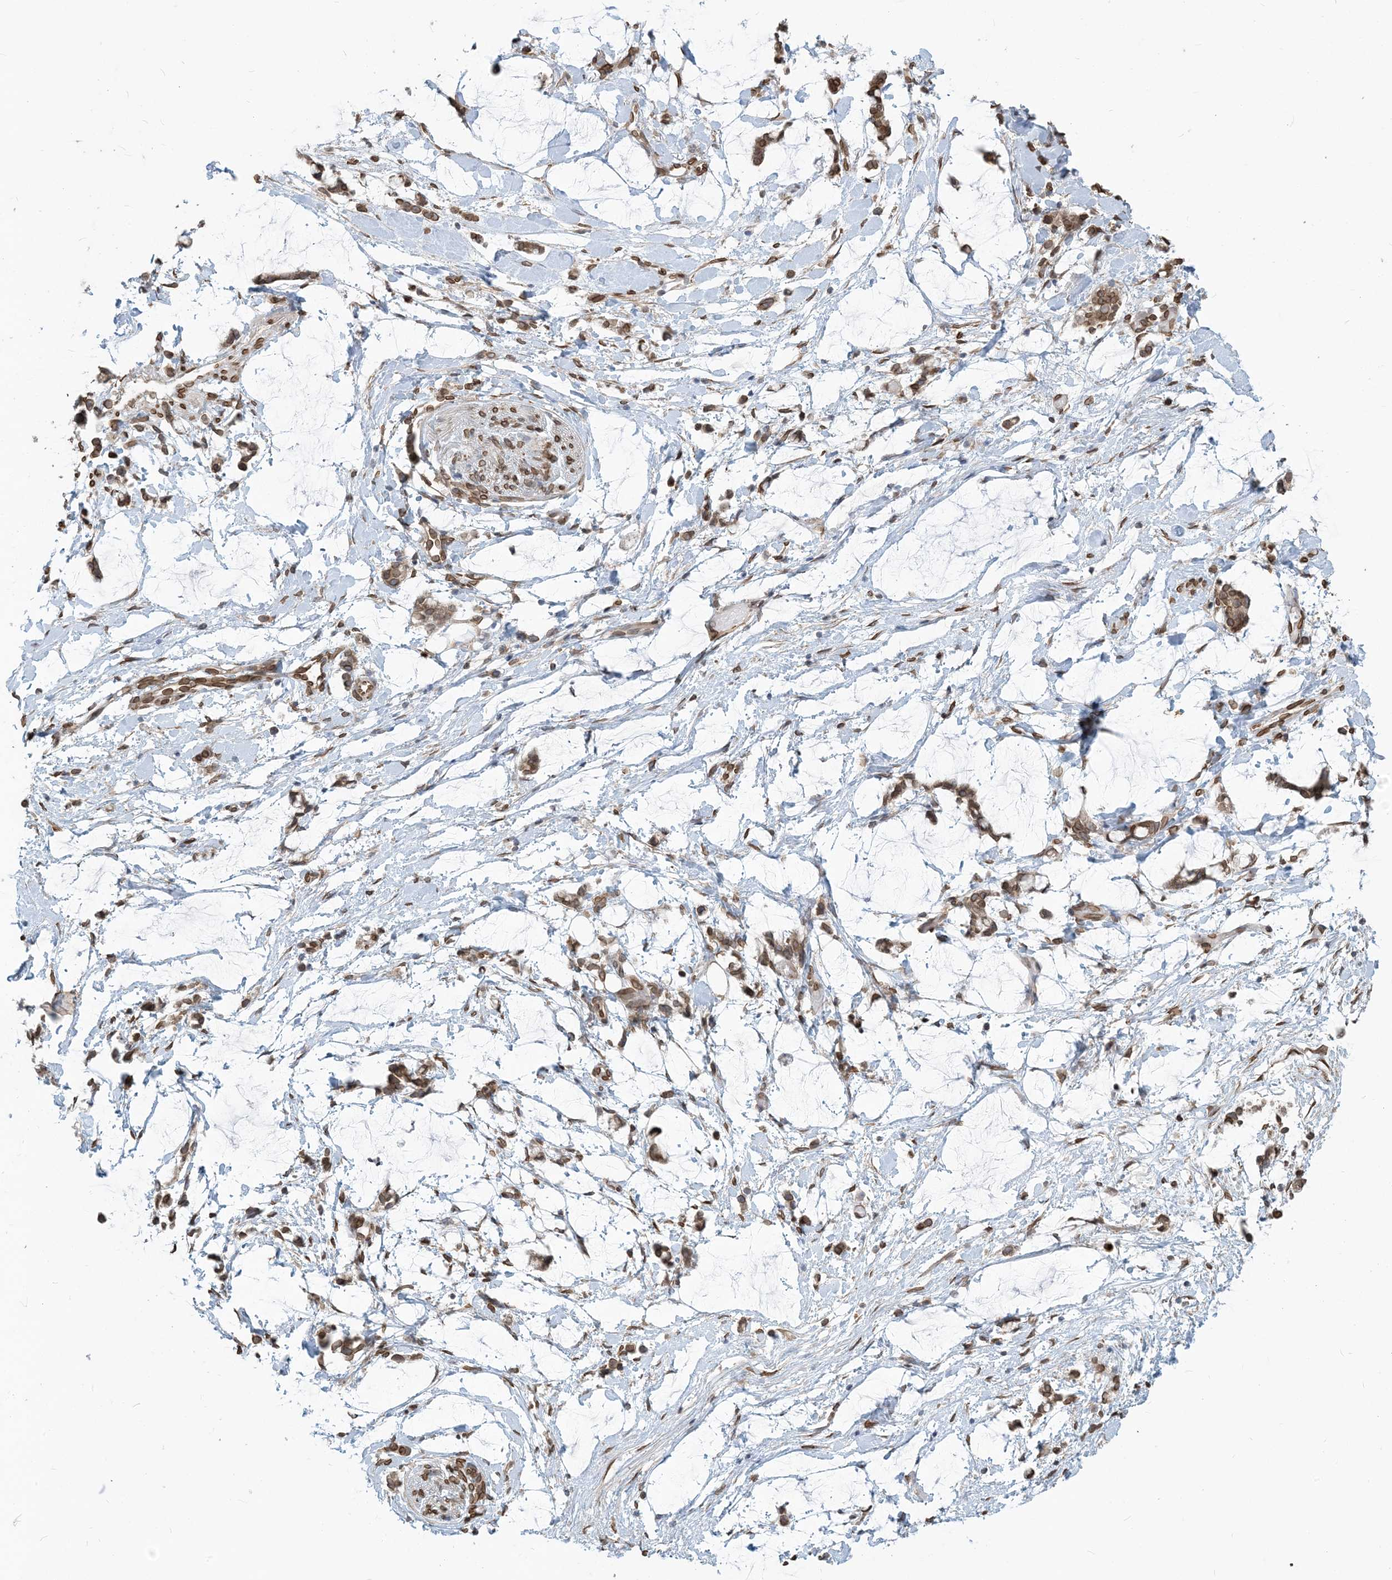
{"staining": {"intensity": "negative", "quantity": "none", "location": "none"}, "tissue": "adipose tissue", "cell_type": "Adipocytes", "image_type": "normal", "snomed": [{"axis": "morphology", "description": "Normal tissue, NOS"}, {"axis": "morphology", "description": "Adenocarcinoma, NOS"}, {"axis": "topography", "description": "Colon"}, {"axis": "topography", "description": "Peripheral nerve tissue"}], "caption": "Histopathology image shows no significant protein positivity in adipocytes of benign adipose tissue.", "gene": "WWP1", "patient": {"sex": "male", "age": 14}}